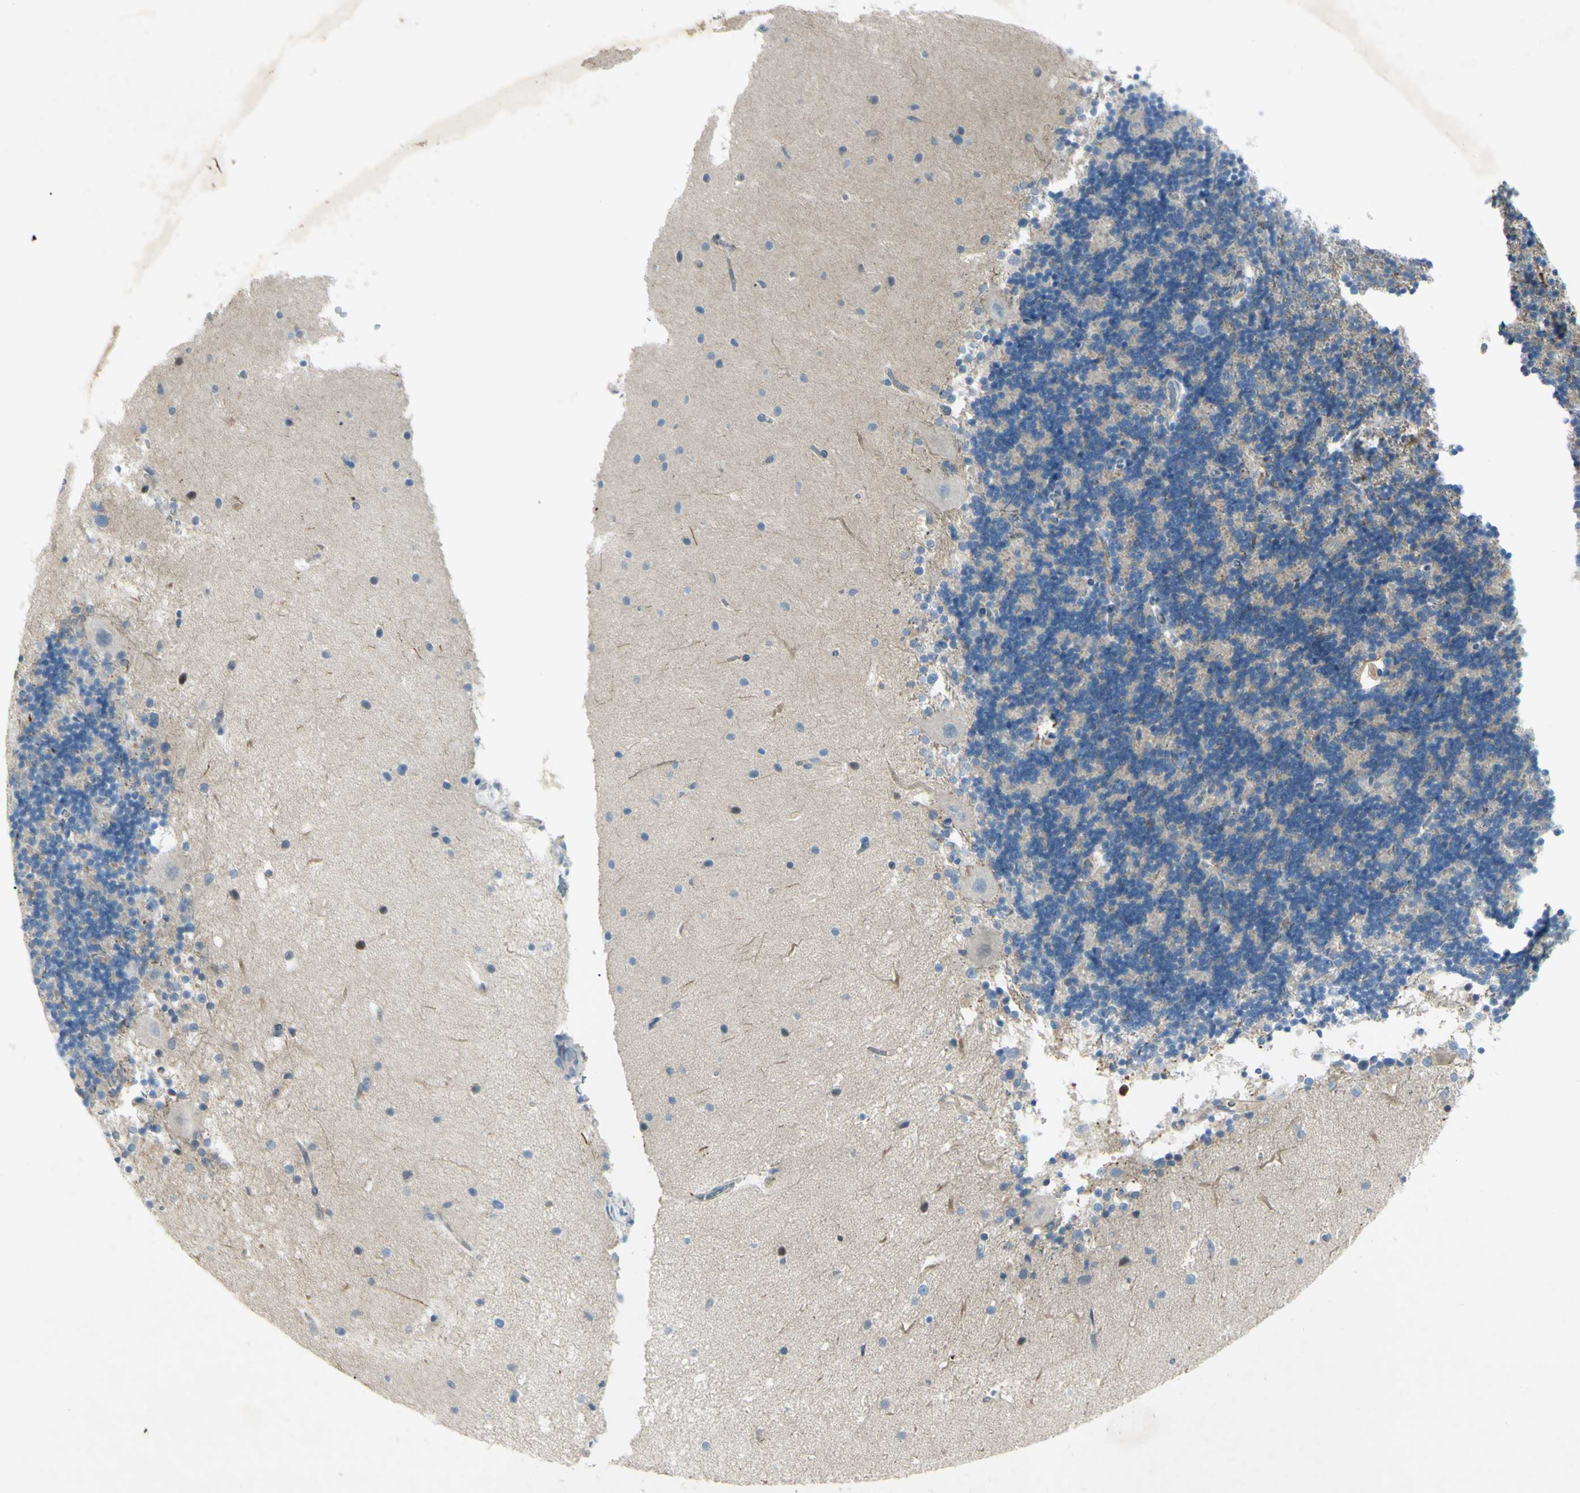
{"staining": {"intensity": "negative", "quantity": "none", "location": "none"}, "tissue": "cerebellum", "cell_type": "Cells in granular layer", "image_type": "normal", "snomed": [{"axis": "morphology", "description": "Normal tissue, NOS"}, {"axis": "topography", "description": "Cerebellum"}], "caption": "Immunohistochemistry micrograph of unremarkable cerebellum: human cerebellum stained with DAB (3,3'-diaminobenzidine) demonstrates no significant protein staining in cells in granular layer.", "gene": "C1orf159", "patient": {"sex": "female", "age": 54}}